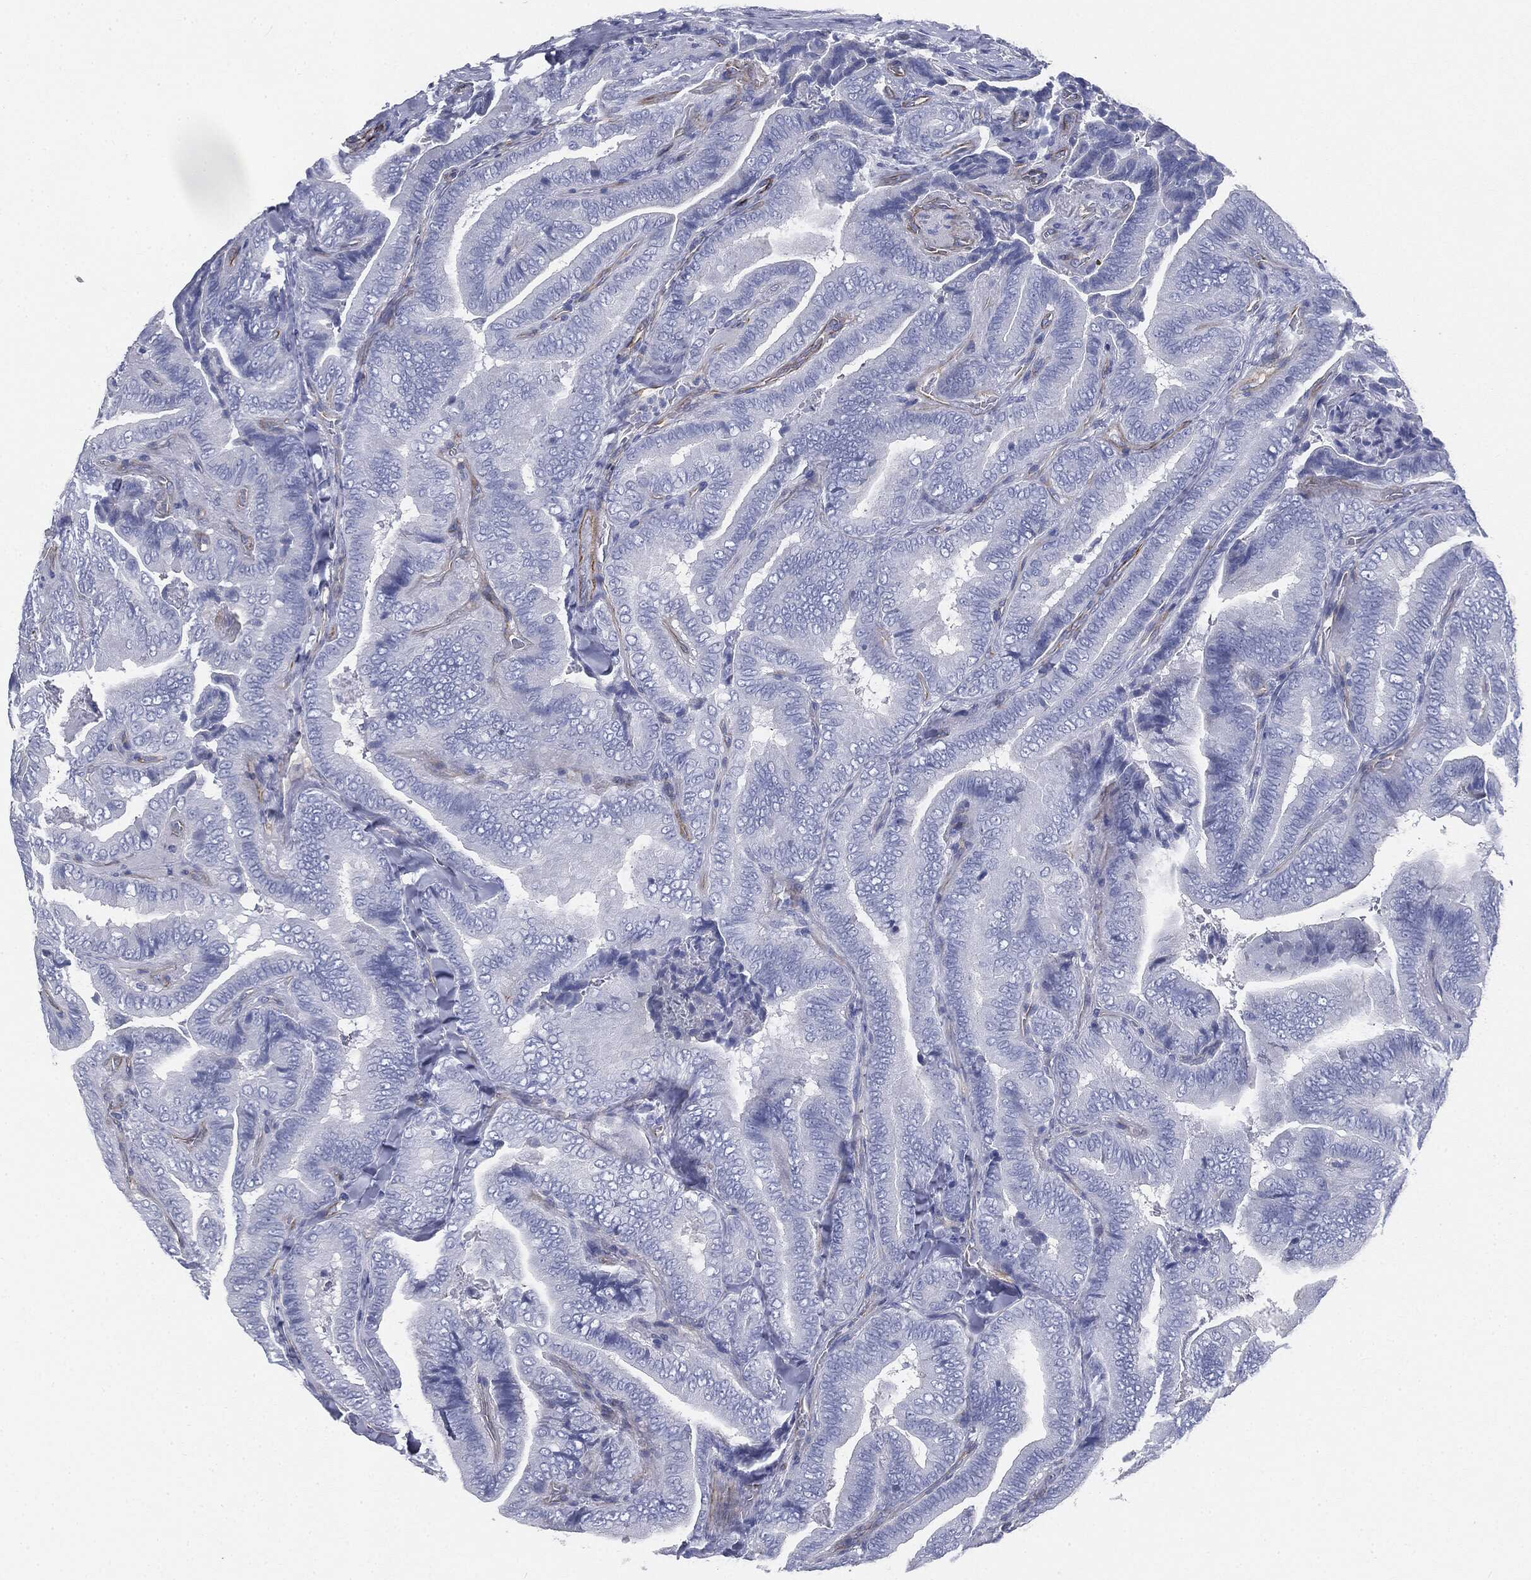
{"staining": {"intensity": "negative", "quantity": "none", "location": "none"}, "tissue": "thyroid cancer", "cell_type": "Tumor cells", "image_type": "cancer", "snomed": [{"axis": "morphology", "description": "Papillary adenocarcinoma, NOS"}, {"axis": "topography", "description": "Thyroid gland"}], "caption": "Immunohistochemical staining of papillary adenocarcinoma (thyroid) shows no significant staining in tumor cells. The staining is performed using DAB brown chromogen with nuclei counter-stained in using hematoxylin.", "gene": "MUC5AC", "patient": {"sex": "male", "age": 61}}